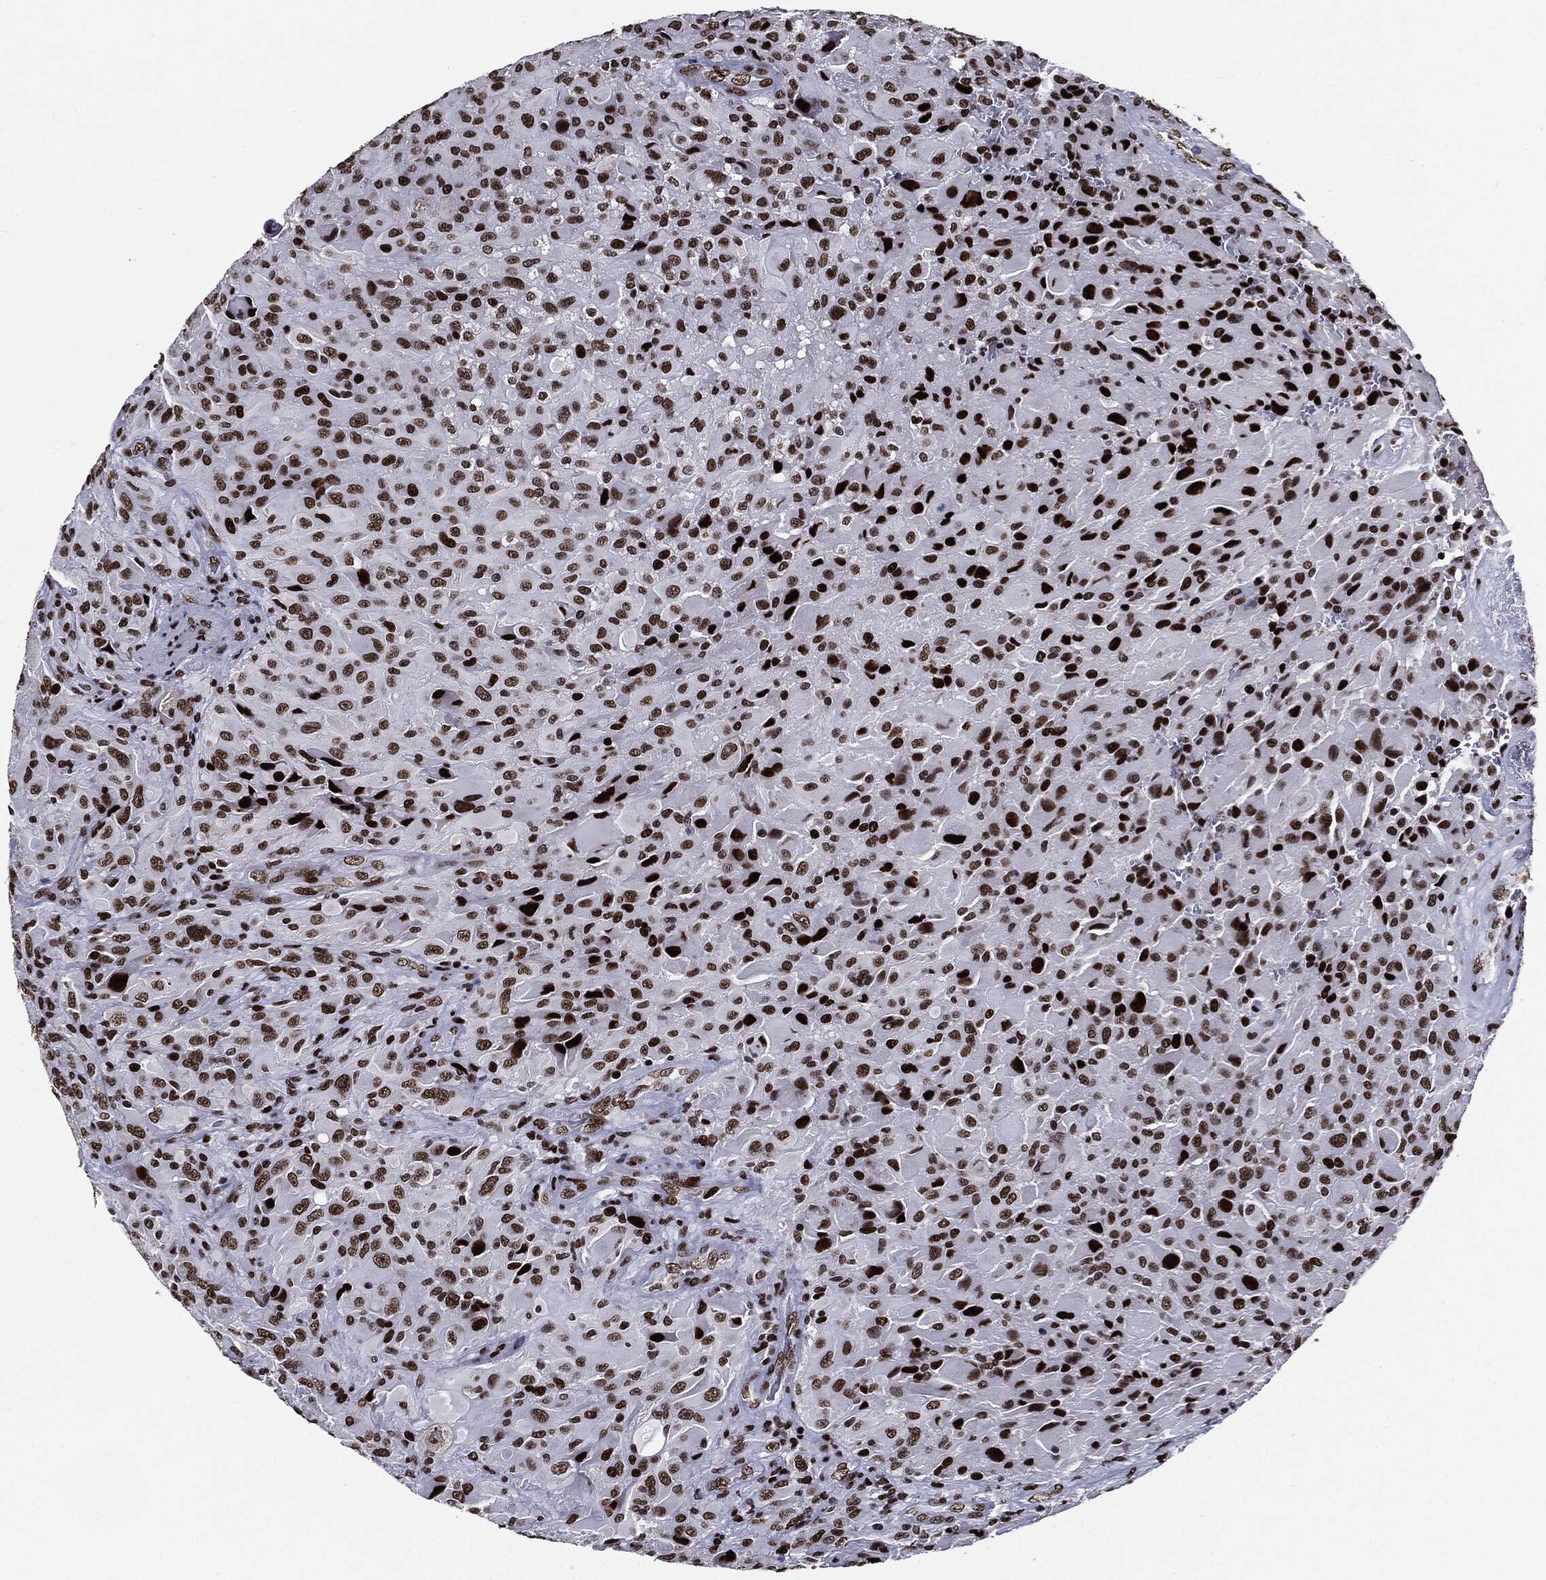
{"staining": {"intensity": "strong", "quantity": ">75%", "location": "nuclear"}, "tissue": "glioma", "cell_type": "Tumor cells", "image_type": "cancer", "snomed": [{"axis": "morphology", "description": "Glioma, malignant, High grade"}, {"axis": "topography", "description": "Cerebral cortex"}], "caption": "Immunohistochemistry (IHC) micrograph of glioma stained for a protein (brown), which displays high levels of strong nuclear positivity in about >75% of tumor cells.", "gene": "ZFP91", "patient": {"sex": "male", "age": 35}}